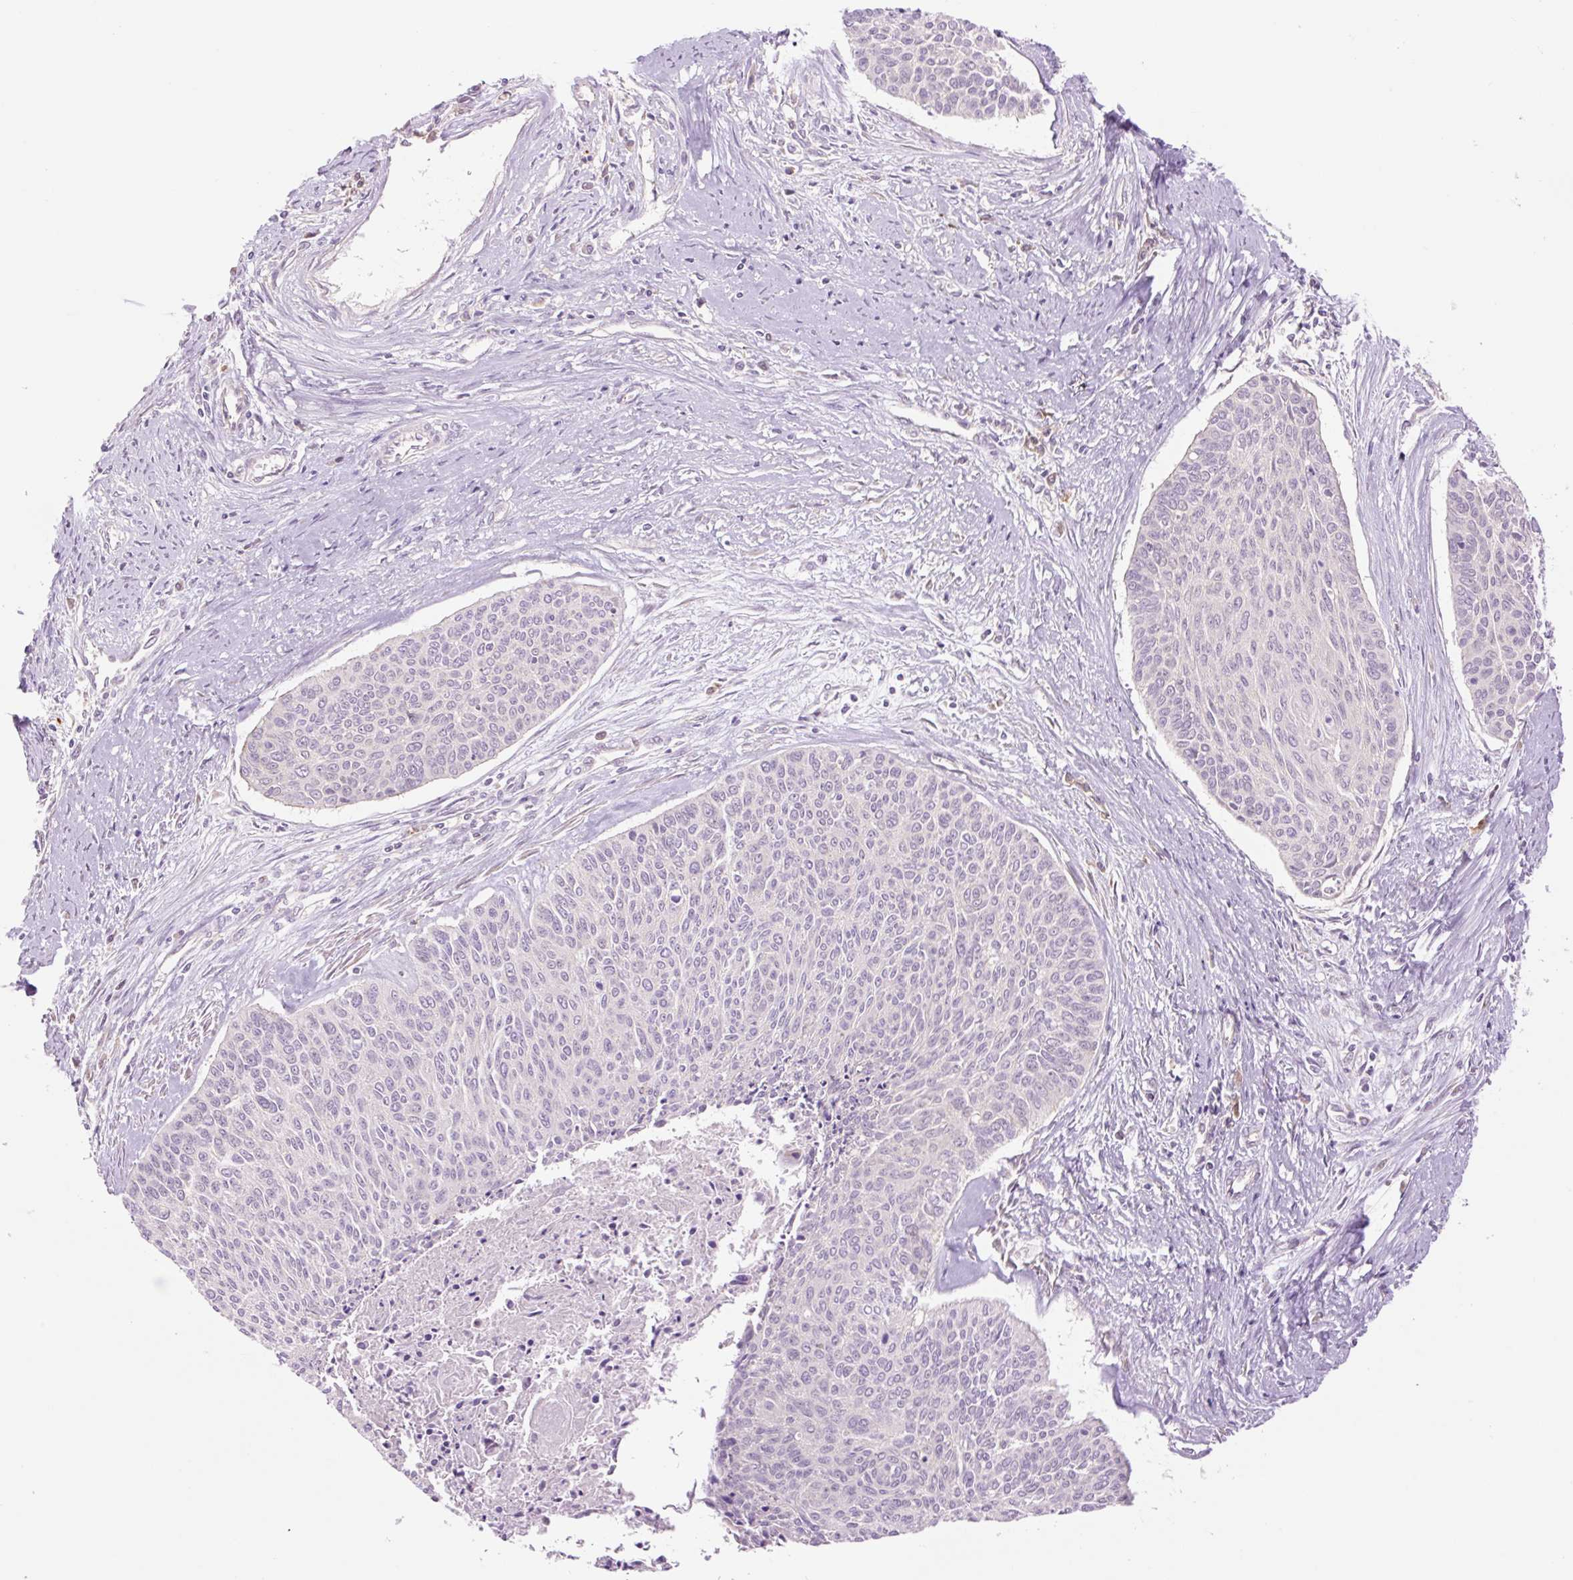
{"staining": {"intensity": "negative", "quantity": "none", "location": "none"}, "tissue": "cervical cancer", "cell_type": "Tumor cells", "image_type": "cancer", "snomed": [{"axis": "morphology", "description": "Squamous cell carcinoma, NOS"}, {"axis": "topography", "description": "Cervix"}], "caption": "Human squamous cell carcinoma (cervical) stained for a protein using immunohistochemistry reveals no positivity in tumor cells.", "gene": "GRID2", "patient": {"sex": "female", "age": 55}}